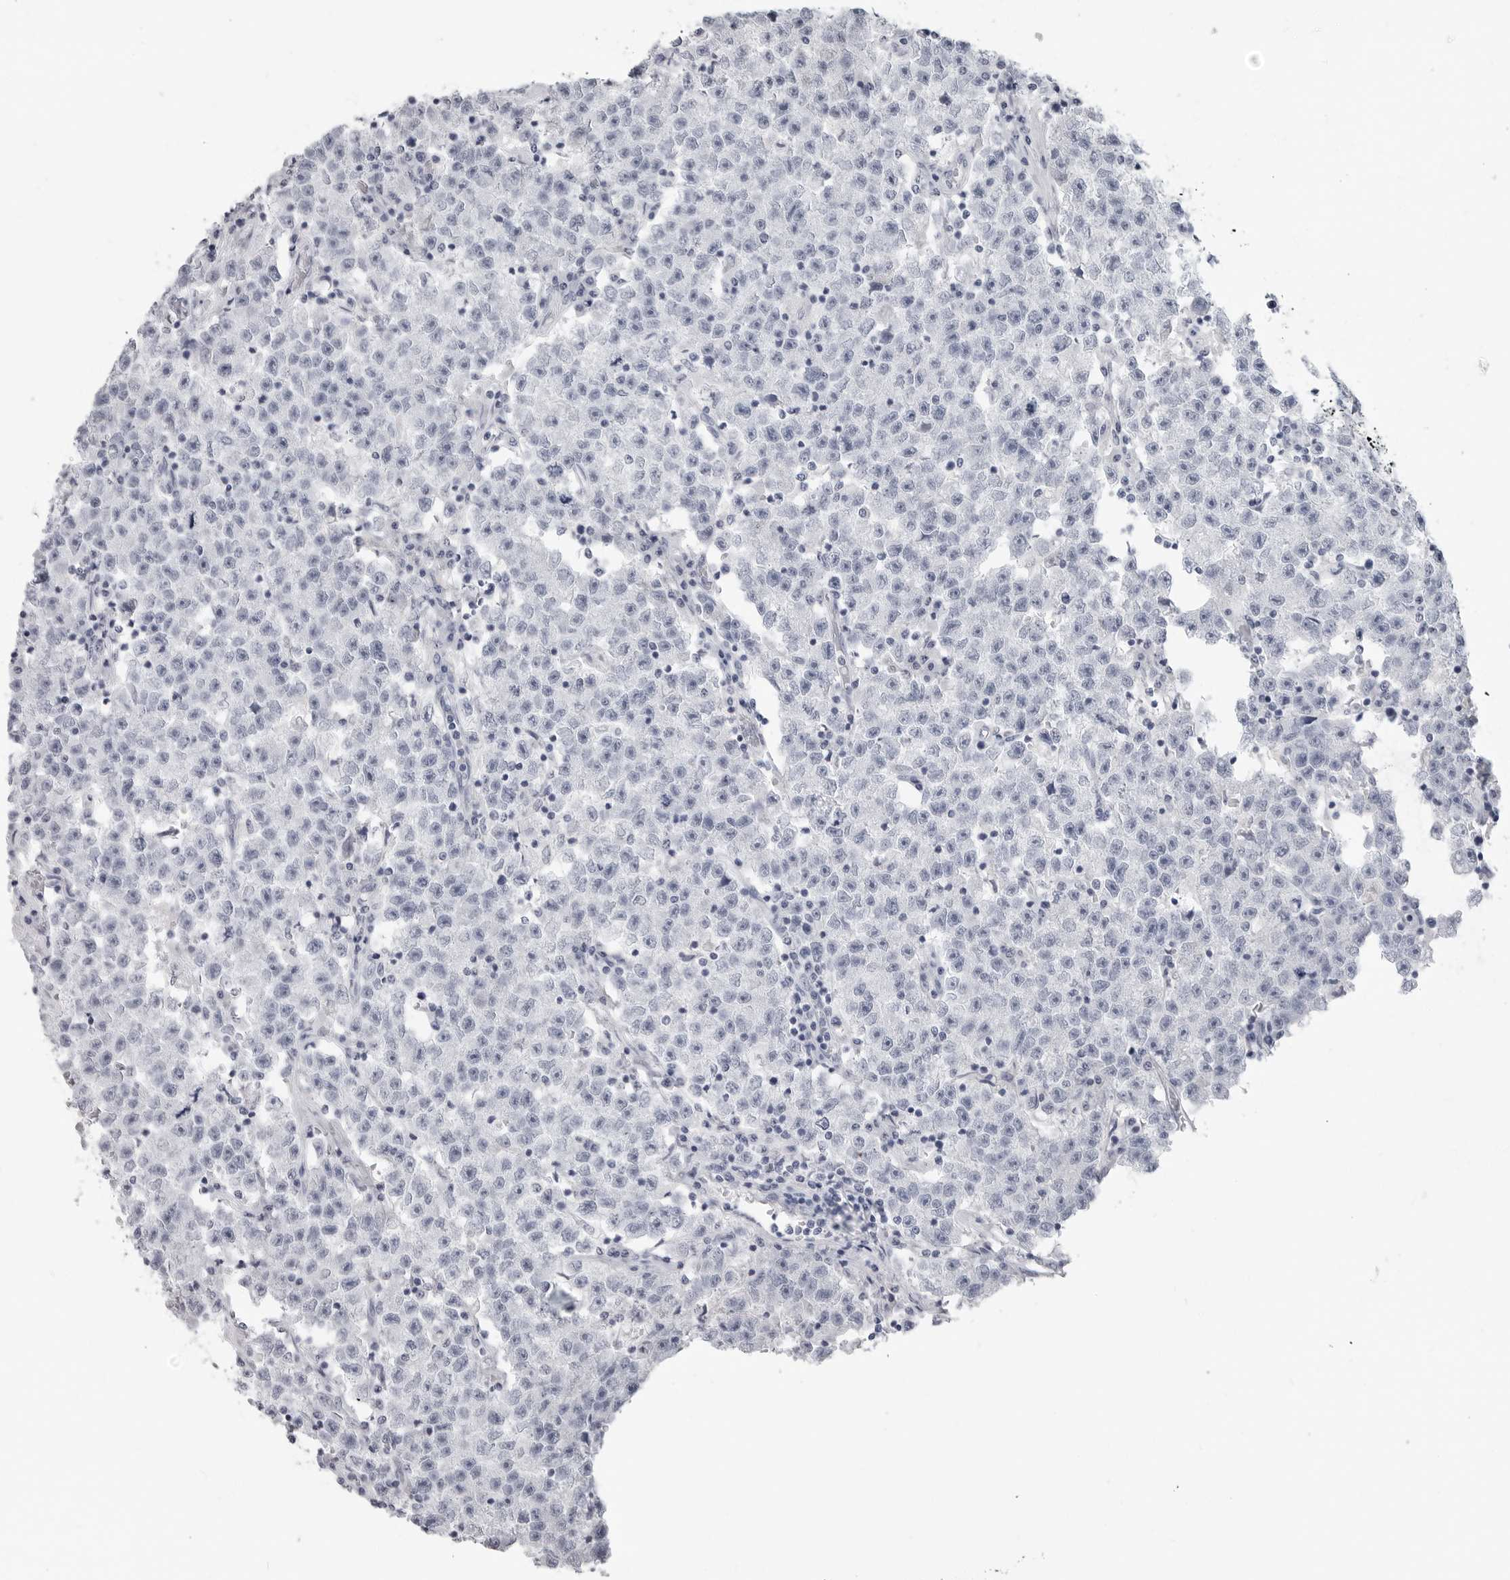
{"staining": {"intensity": "negative", "quantity": "none", "location": "none"}, "tissue": "testis cancer", "cell_type": "Tumor cells", "image_type": "cancer", "snomed": [{"axis": "morphology", "description": "Seminoma, NOS"}, {"axis": "topography", "description": "Testis"}], "caption": "This photomicrograph is of testis cancer (seminoma) stained with IHC to label a protein in brown with the nuclei are counter-stained blue. There is no staining in tumor cells.", "gene": "LY6D", "patient": {"sex": "male", "age": 22}}